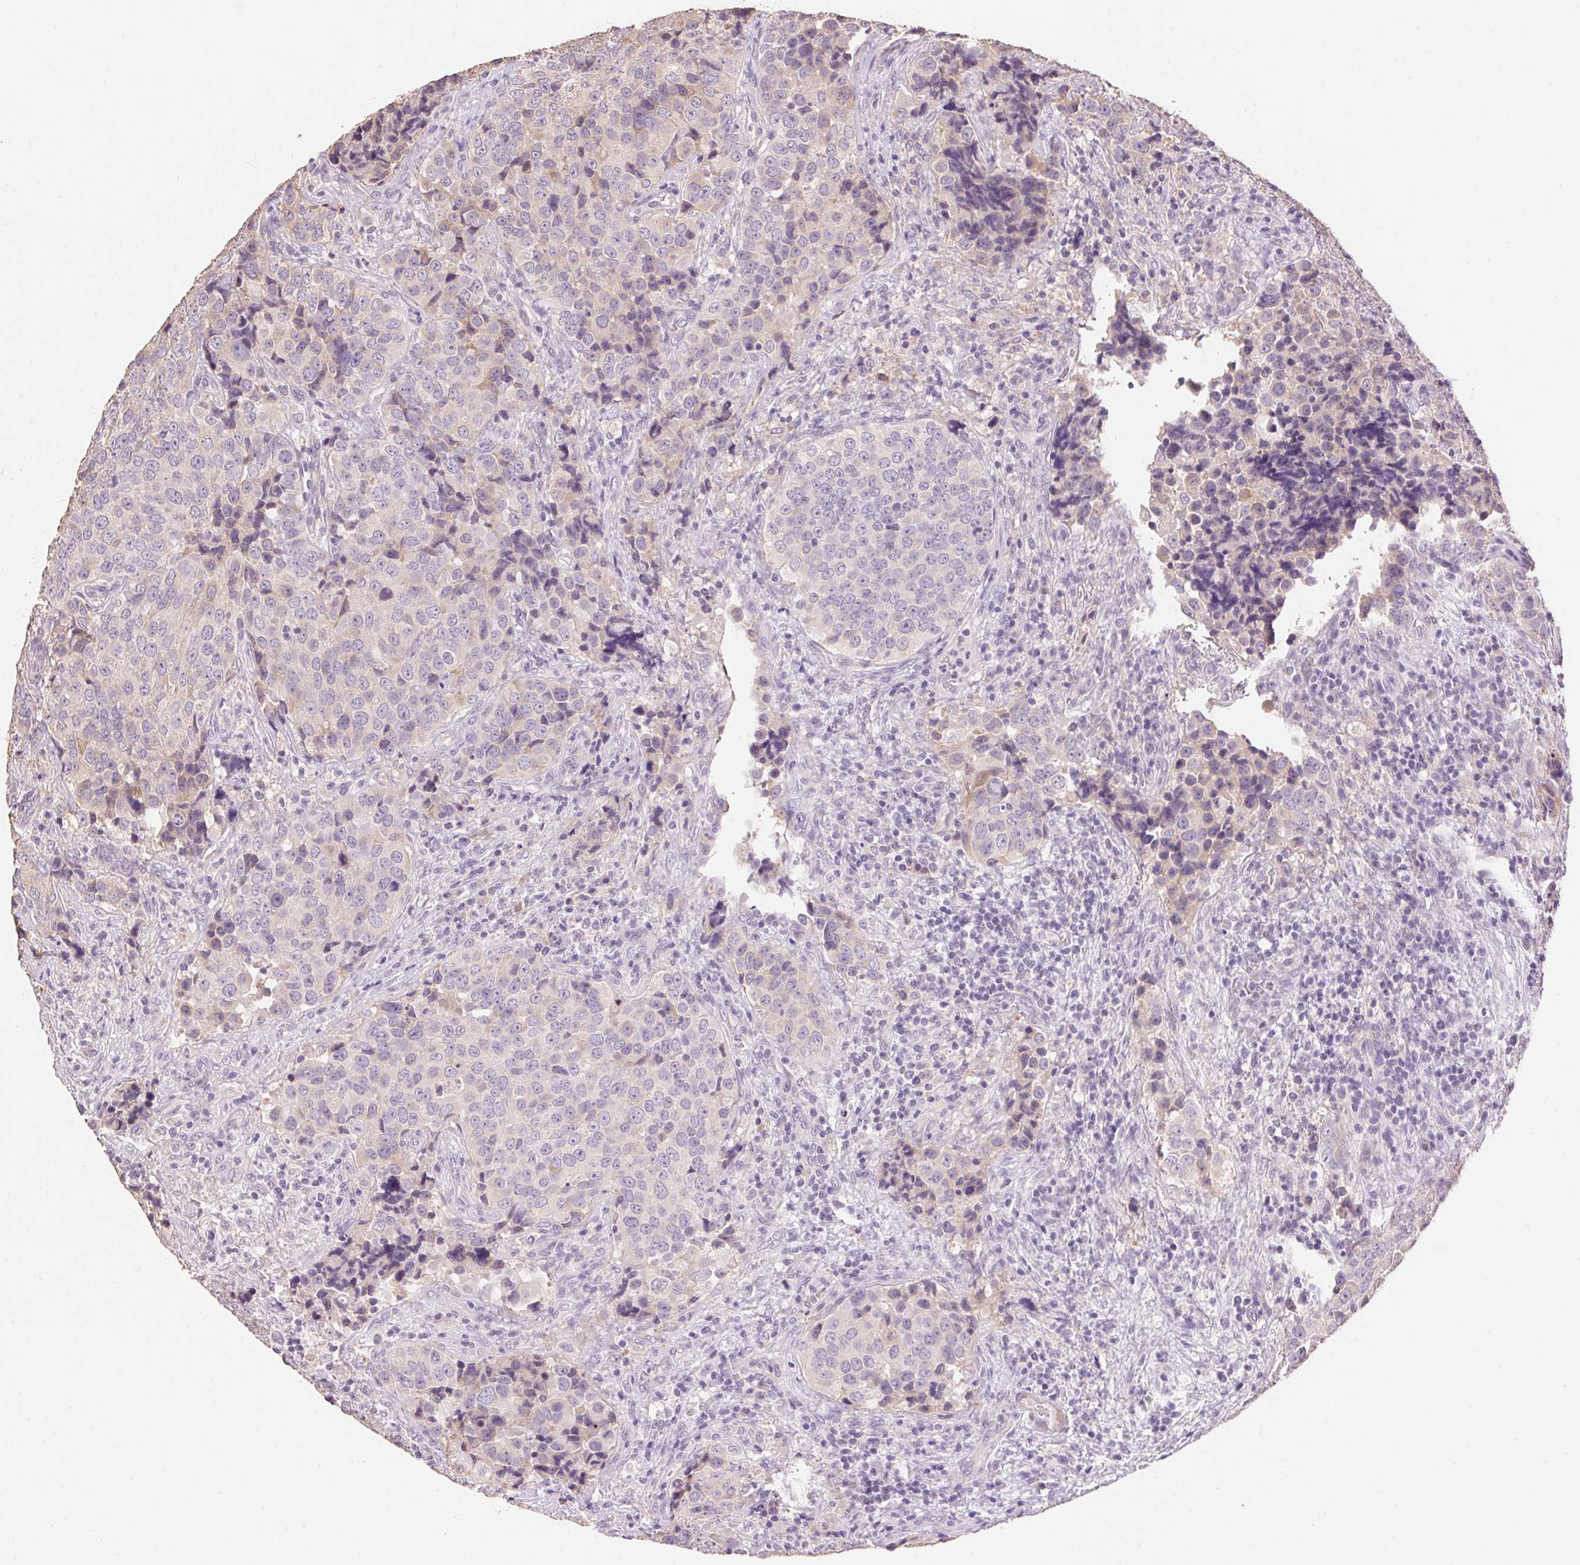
{"staining": {"intensity": "negative", "quantity": "none", "location": "none"}, "tissue": "urothelial cancer", "cell_type": "Tumor cells", "image_type": "cancer", "snomed": [{"axis": "morphology", "description": "Urothelial carcinoma, NOS"}, {"axis": "topography", "description": "Urinary bladder"}], "caption": "Tumor cells show no significant protein expression in urothelial cancer. (Stains: DAB immunohistochemistry with hematoxylin counter stain, Microscopy: brightfield microscopy at high magnification).", "gene": "LYZL6", "patient": {"sex": "male", "age": 52}}